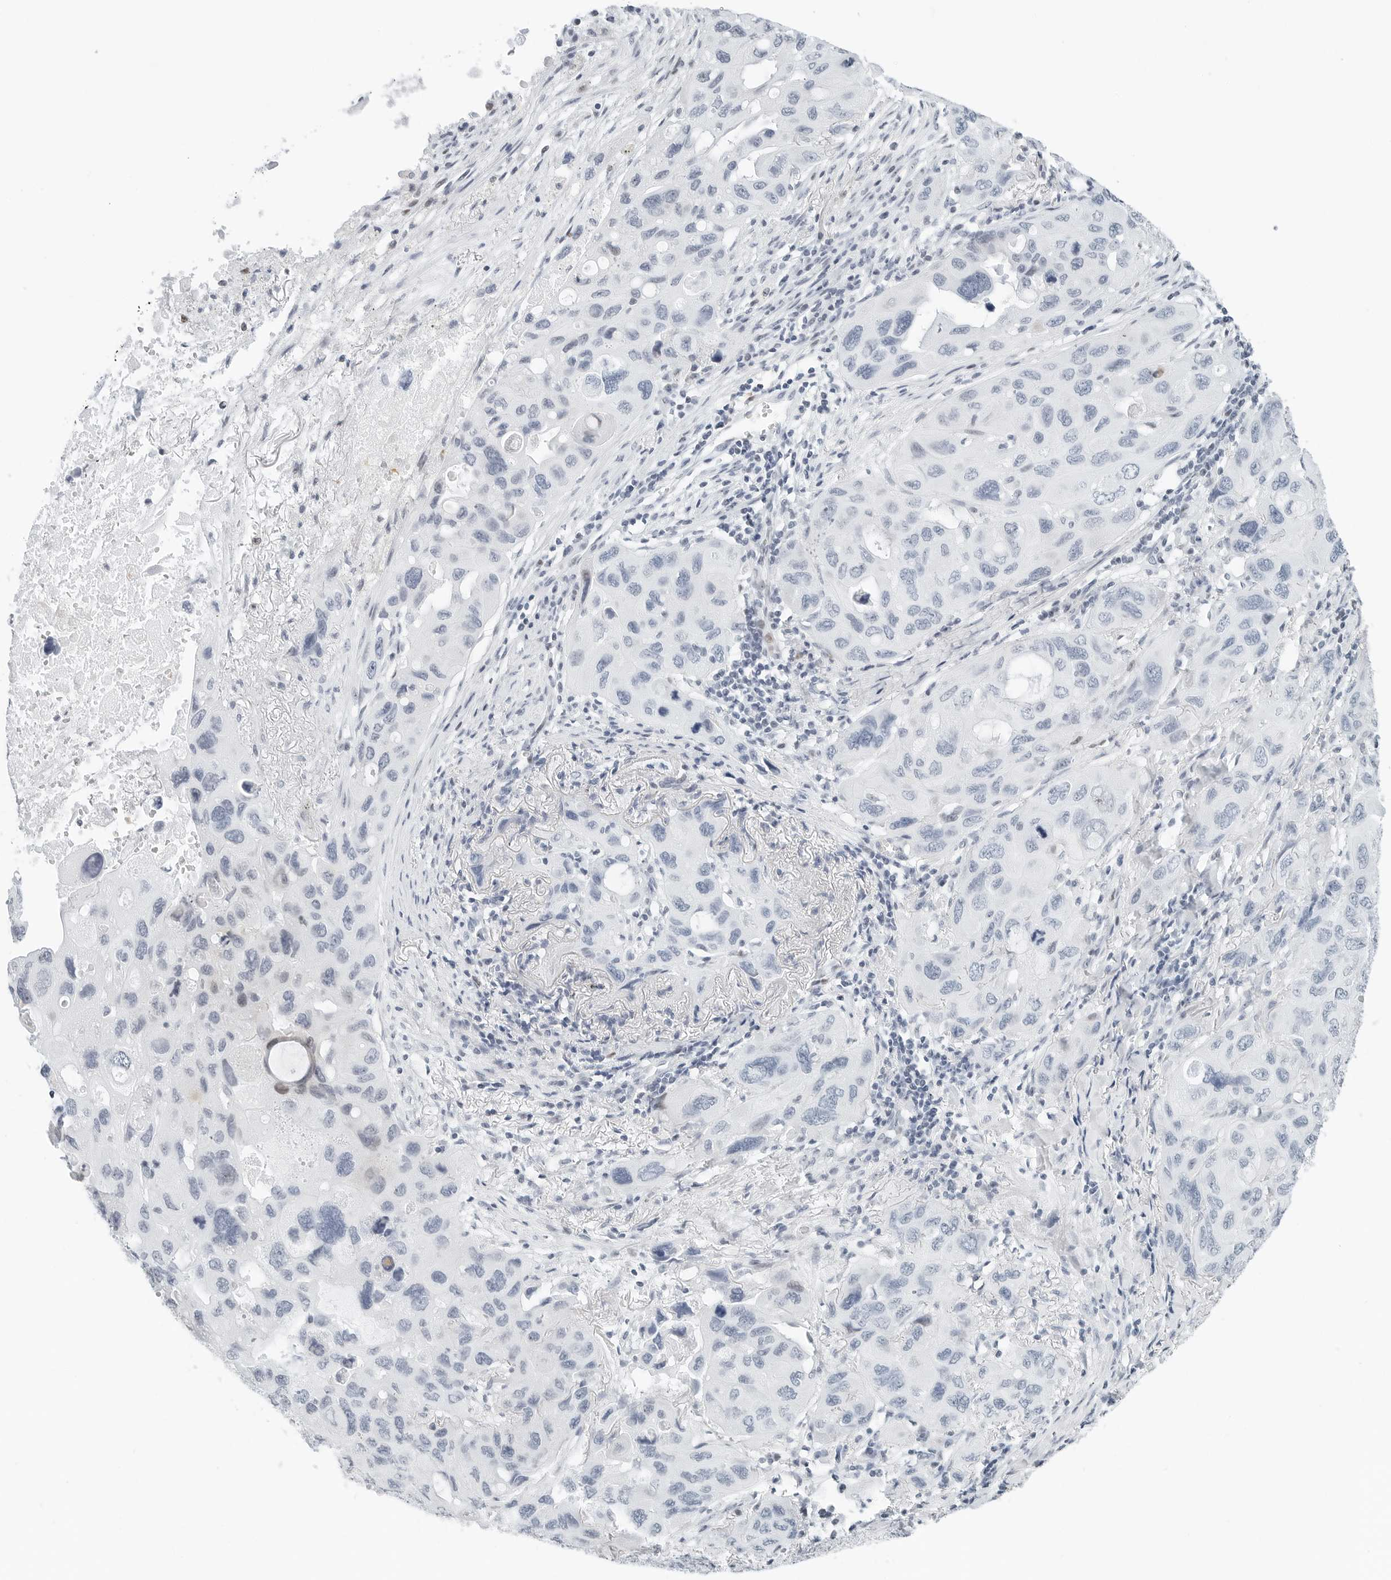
{"staining": {"intensity": "negative", "quantity": "none", "location": "none"}, "tissue": "lung cancer", "cell_type": "Tumor cells", "image_type": "cancer", "snomed": [{"axis": "morphology", "description": "Squamous cell carcinoma, NOS"}, {"axis": "topography", "description": "Lung"}], "caption": "A histopathology image of human lung cancer is negative for staining in tumor cells.", "gene": "NTMT2", "patient": {"sex": "female", "age": 73}}